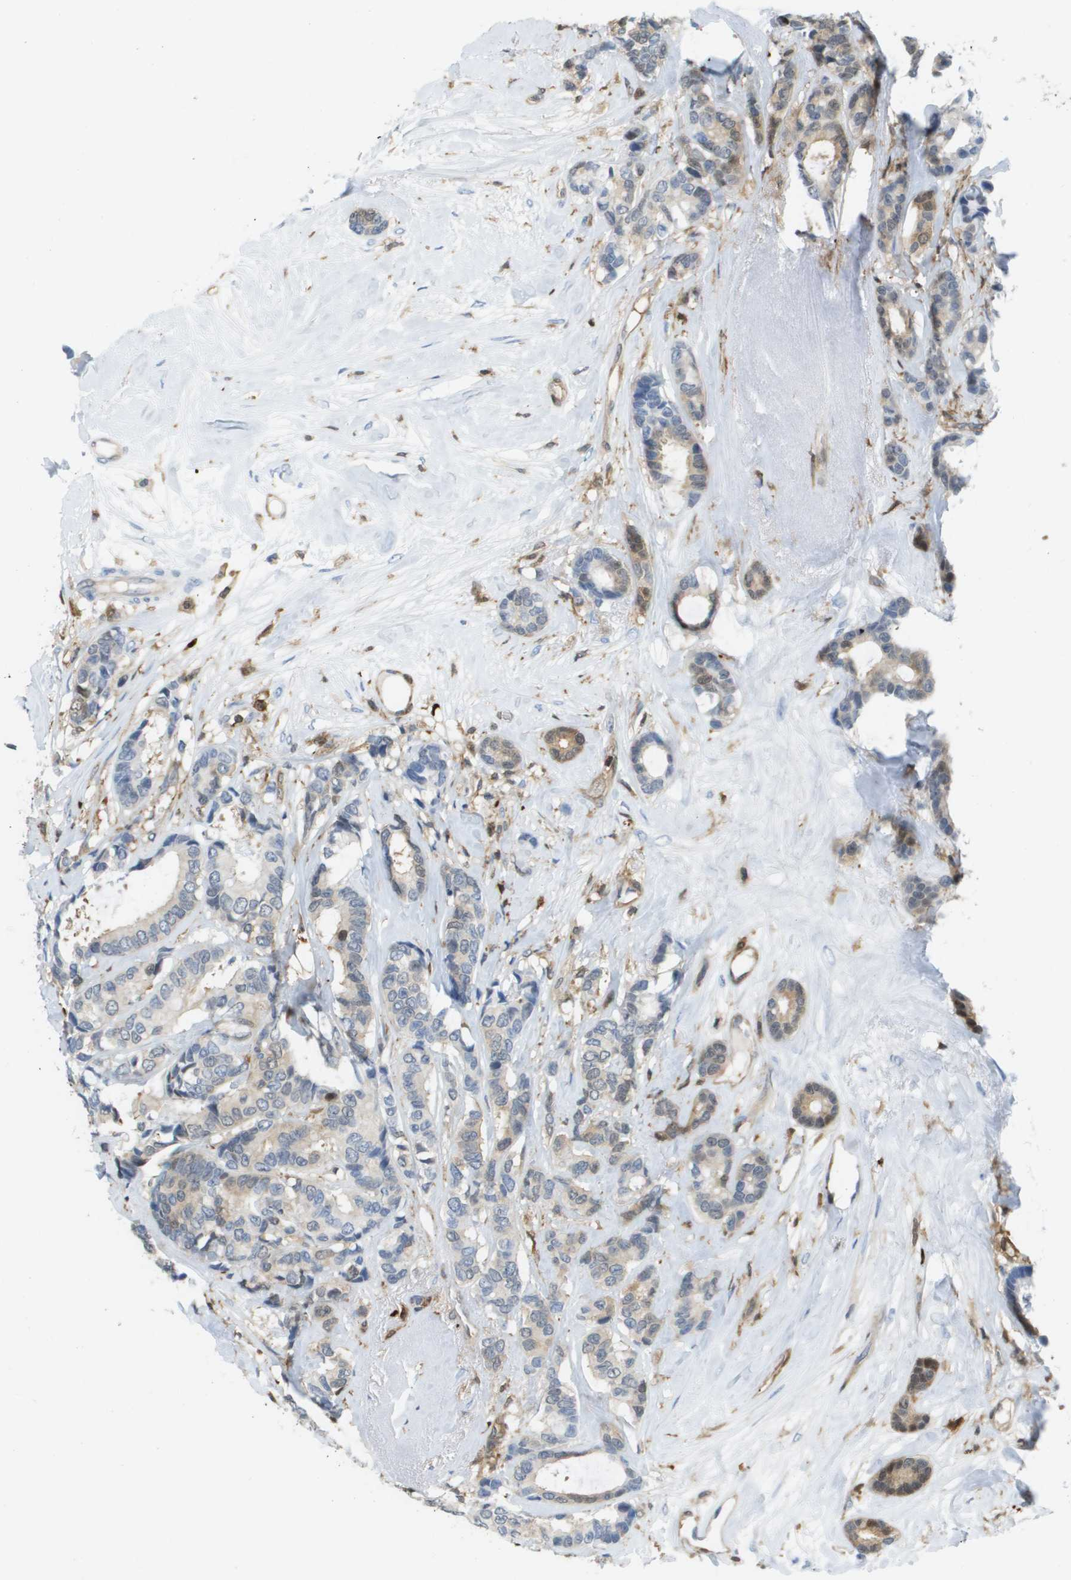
{"staining": {"intensity": "moderate", "quantity": "<25%", "location": "cytoplasmic/membranous"}, "tissue": "breast cancer", "cell_type": "Tumor cells", "image_type": "cancer", "snomed": [{"axis": "morphology", "description": "Duct carcinoma"}, {"axis": "topography", "description": "Breast"}], "caption": "About <25% of tumor cells in human intraductal carcinoma (breast) show moderate cytoplasmic/membranous protein positivity as visualized by brown immunohistochemical staining.", "gene": "DOCK5", "patient": {"sex": "female", "age": 87}}